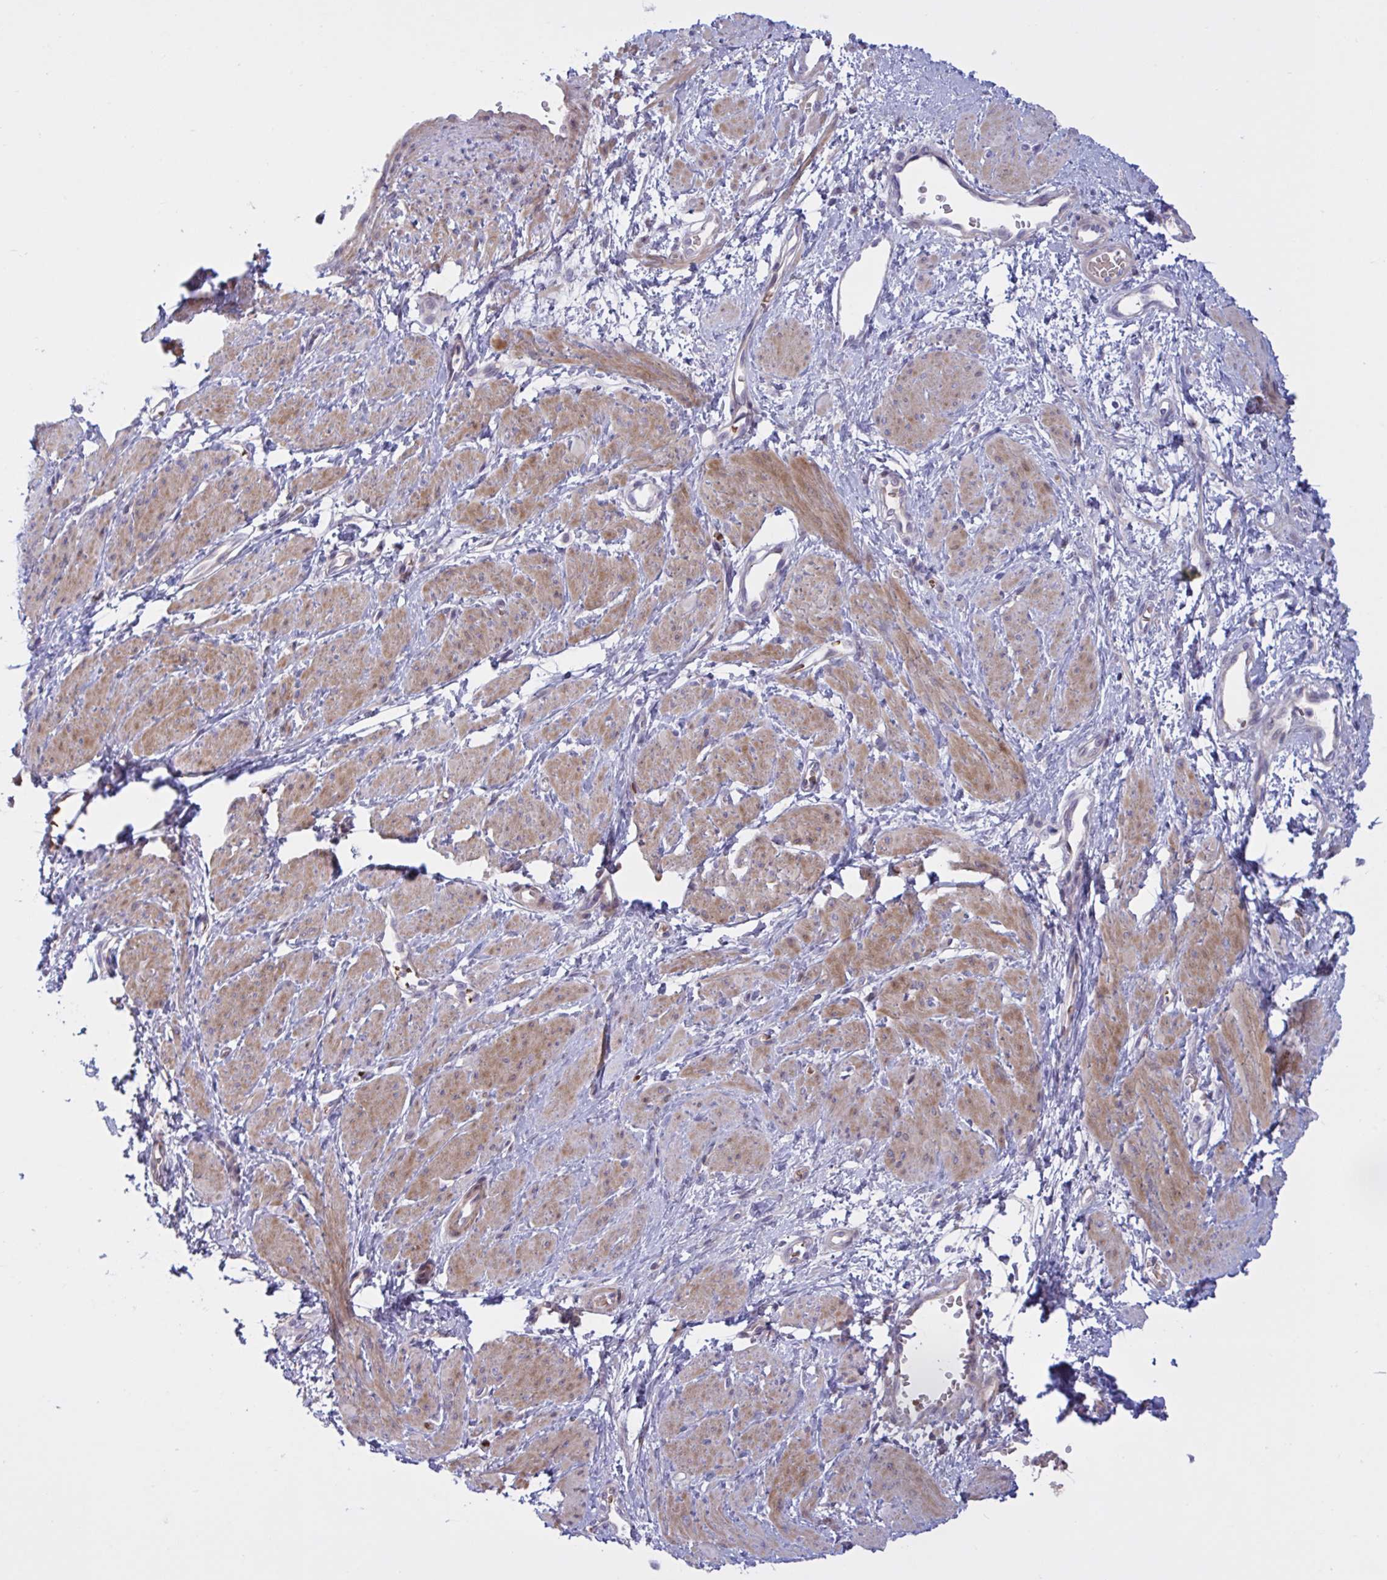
{"staining": {"intensity": "moderate", "quantity": "25%-75%", "location": "cytoplasmic/membranous"}, "tissue": "smooth muscle", "cell_type": "Smooth muscle cells", "image_type": "normal", "snomed": [{"axis": "morphology", "description": "Normal tissue, NOS"}, {"axis": "topography", "description": "Smooth muscle"}, {"axis": "topography", "description": "Uterus"}], "caption": "Immunohistochemical staining of unremarkable smooth muscle shows medium levels of moderate cytoplasmic/membranous expression in approximately 25%-75% of smooth muscle cells. The staining is performed using DAB (3,3'-diaminobenzidine) brown chromogen to label protein expression. The nuclei are counter-stained blue using hematoxylin.", "gene": "VWC2", "patient": {"sex": "female", "age": 39}}